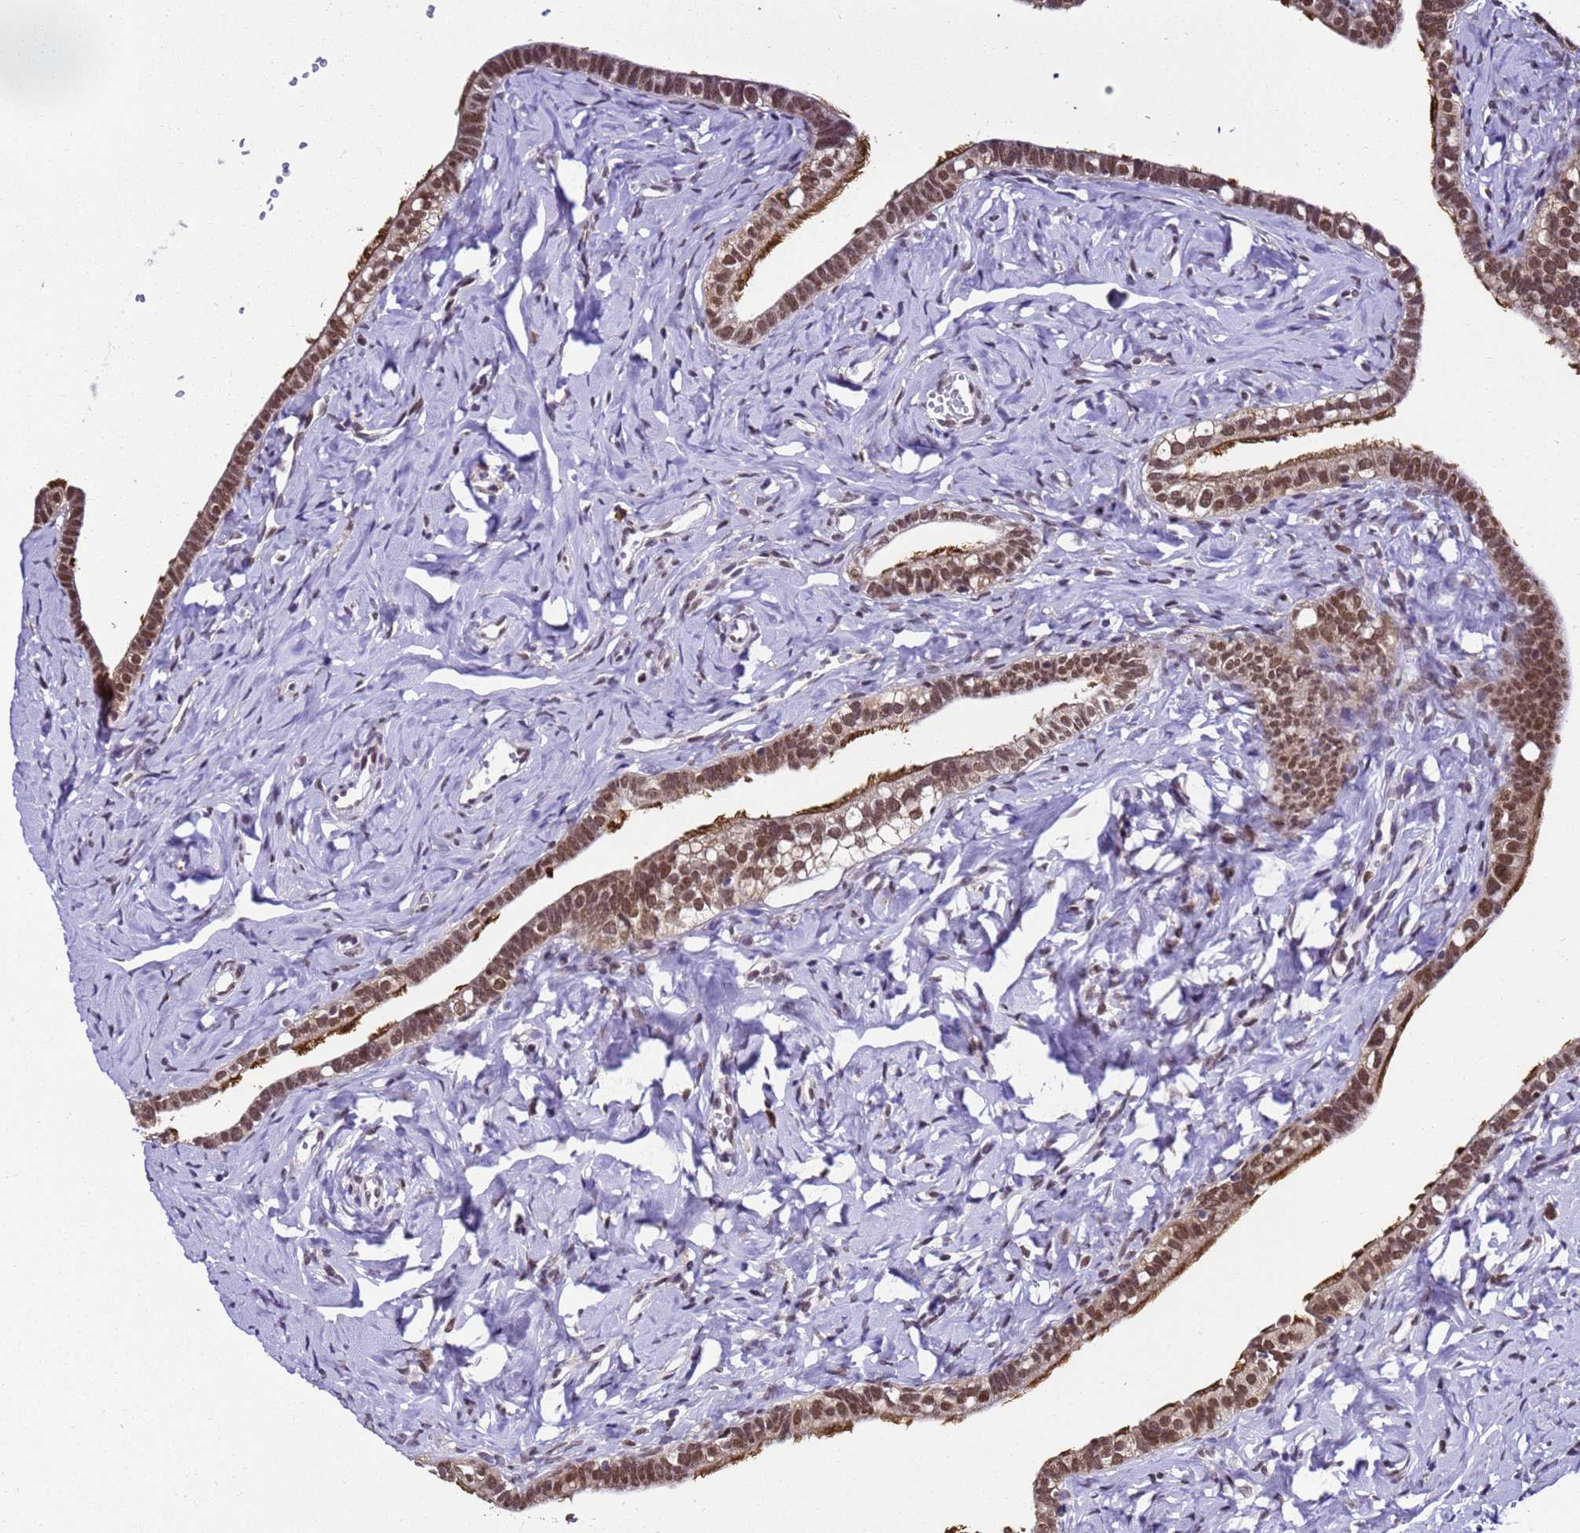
{"staining": {"intensity": "moderate", "quantity": ">75%", "location": "cytoplasmic/membranous,nuclear"}, "tissue": "fallopian tube", "cell_type": "Glandular cells", "image_type": "normal", "snomed": [{"axis": "morphology", "description": "Normal tissue, NOS"}, {"axis": "topography", "description": "Fallopian tube"}], "caption": "Brown immunohistochemical staining in unremarkable fallopian tube reveals moderate cytoplasmic/membranous,nuclear expression in approximately >75% of glandular cells.", "gene": "SMN1", "patient": {"sex": "female", "age": 66}}